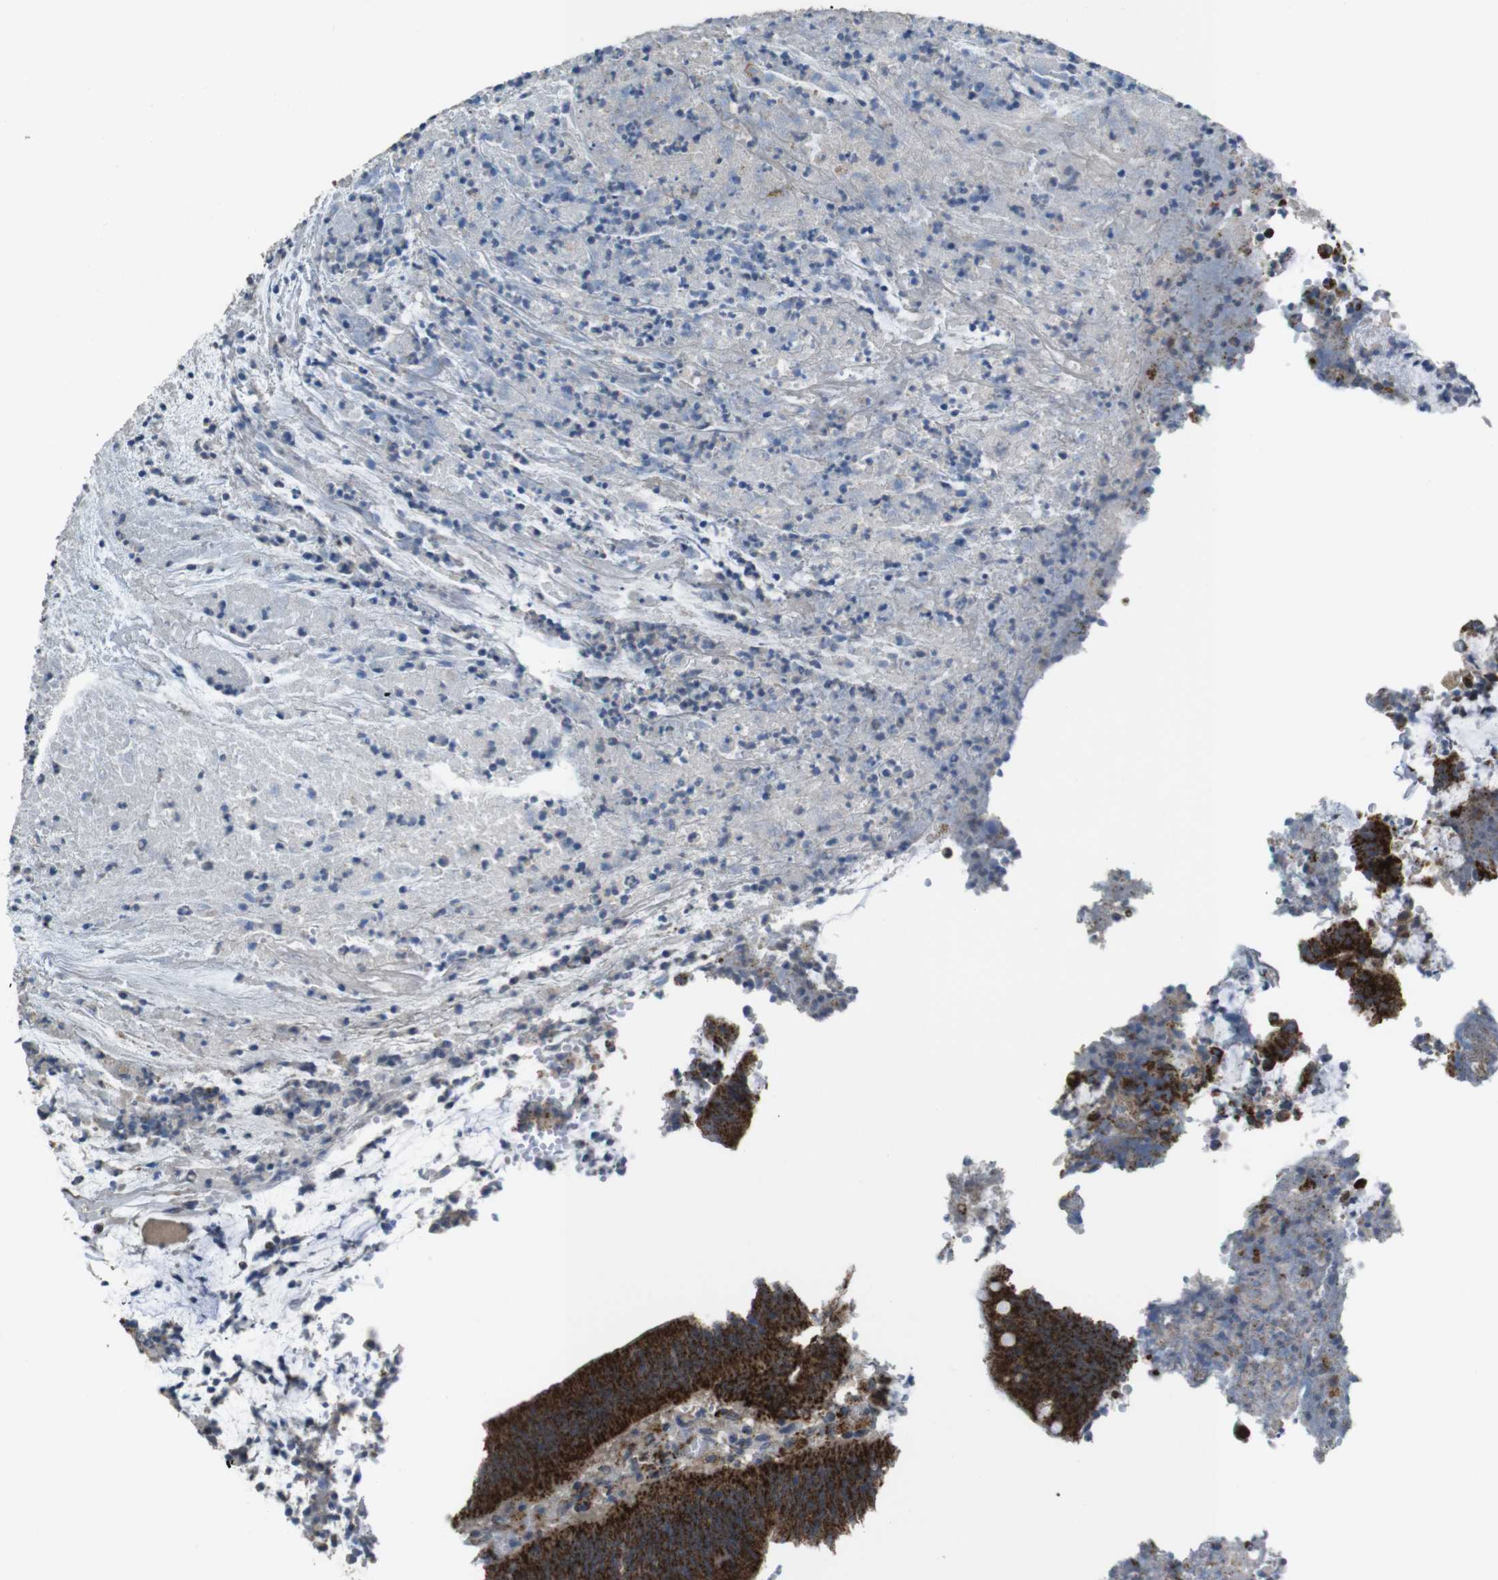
{"staining": {"intensity": "strong", "quantity": ">75%", "location": "cytoplasmic/membranous"}, "tissue": "colorectal cancer", "cell_type": "Tumor cells", "image_type": "cancer", "snomed": [{"axis": "morphology", "description": "Adenocarcinoma, NOS"}, {"axis": "topography", "description": "Rectum"}], "caption": "High-magnification brightfield microscopy of adenocarcinoma (colorectal) stained with DAB (brown) and counterstained with hematoxylin (blue). tumor cells exhibit strong cytoplasmic/membranous staining is appreciated in about>75% of cells. The protein is stained brown, and the nuclei are stained in blue (DAB (3,3'-diaminobenzidine) IHC with brightfield microscopy, high magnification).", "gene": "CALHM2", "patient": {"sex": "female", "age": 66}}